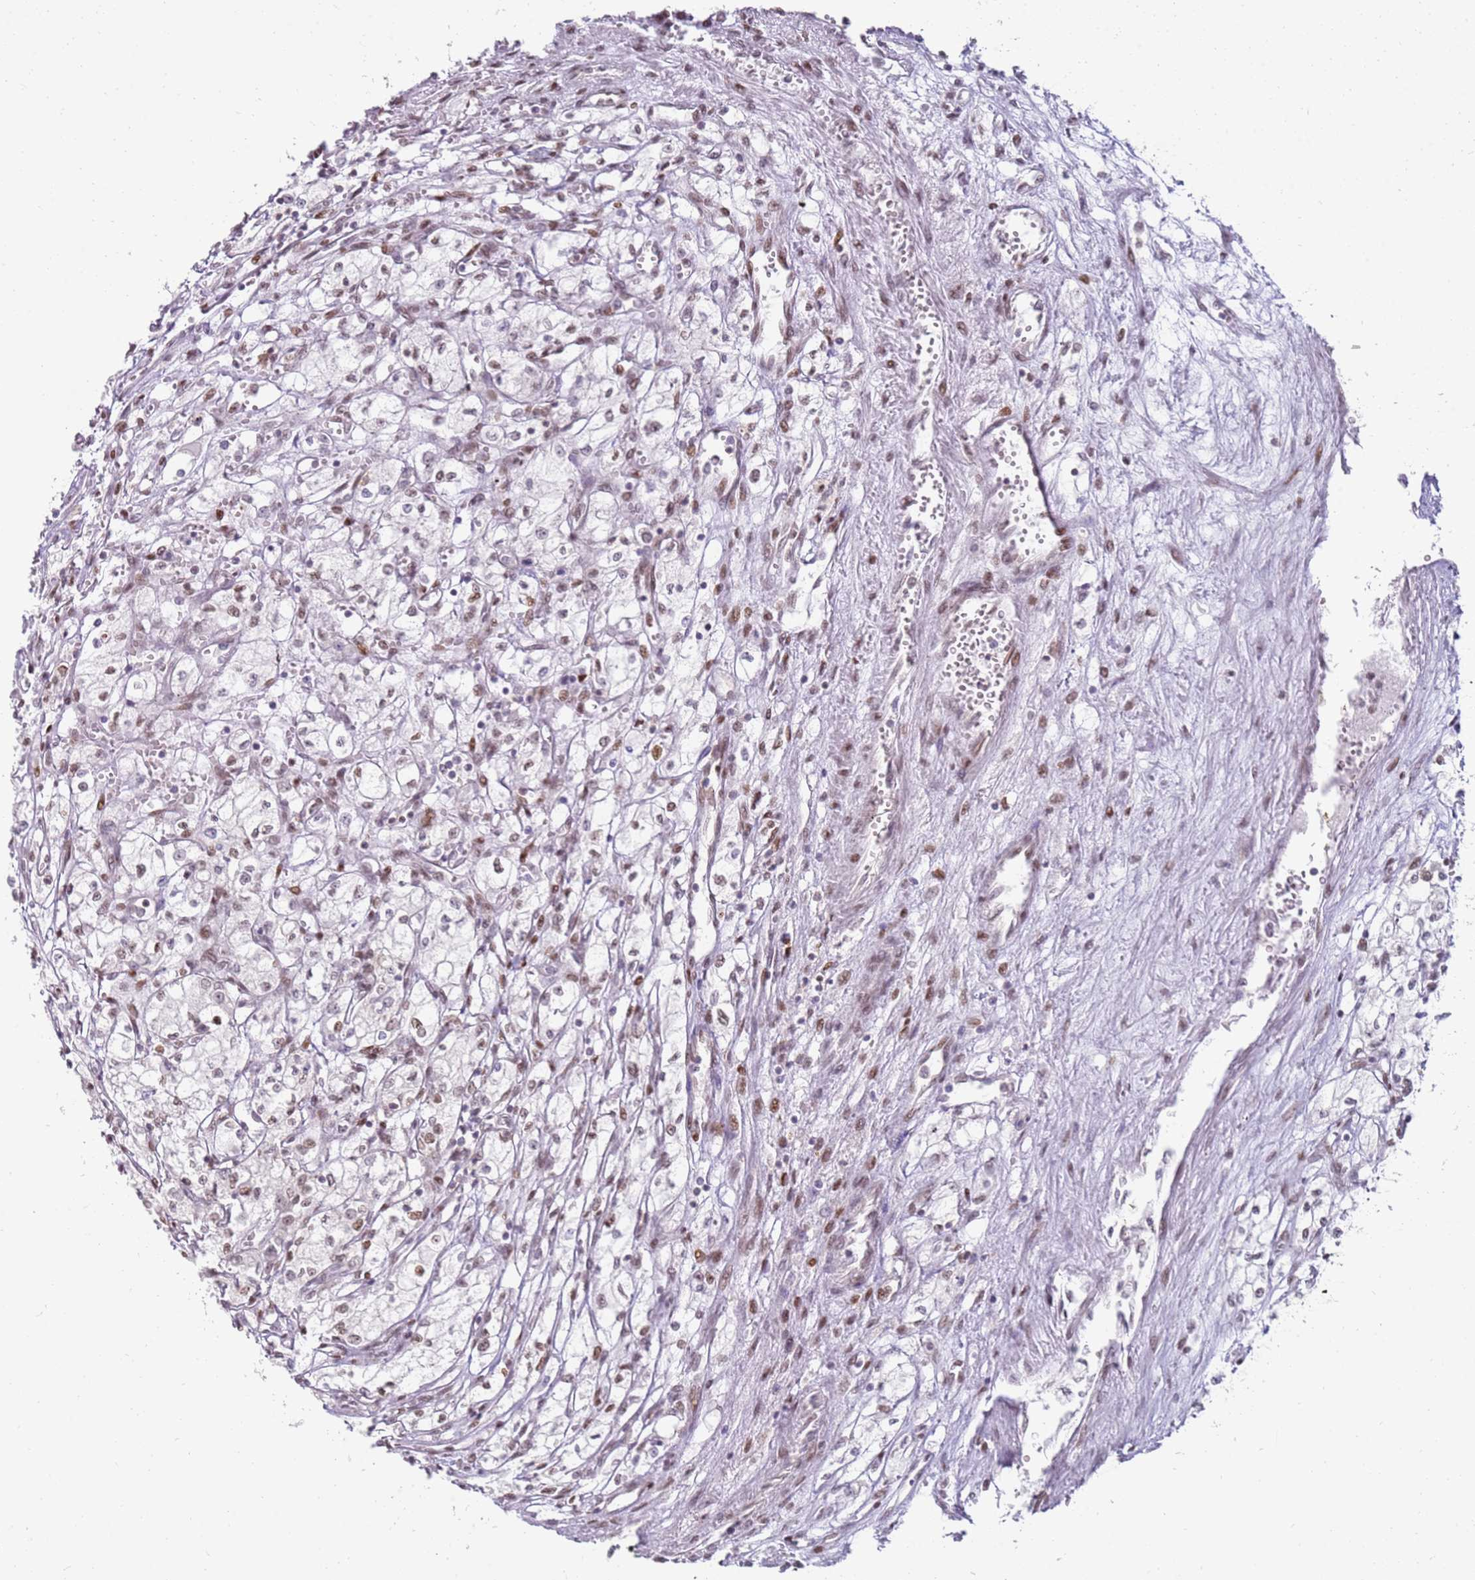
{"staining": {"intensity": "moderate", "quantity": "25%-75%", "location": "nuclear"}, "tissue": "renal cancer", "cell_type": "Tumor cells", "image_type": "cancer", "snomed": [{"axis": "morphology", "description": "Adenocarcinoma, NOS"}, {"axis": "topography", "description": "Kidney"}], "caption": "Immunohistochemistry of human renal cancer exhibits medium levels of moderate nuclear positivity in about 25%-75% of tumor cells.", "gene": "PHC2", "patient": {"sex": "male", "age": 59}}